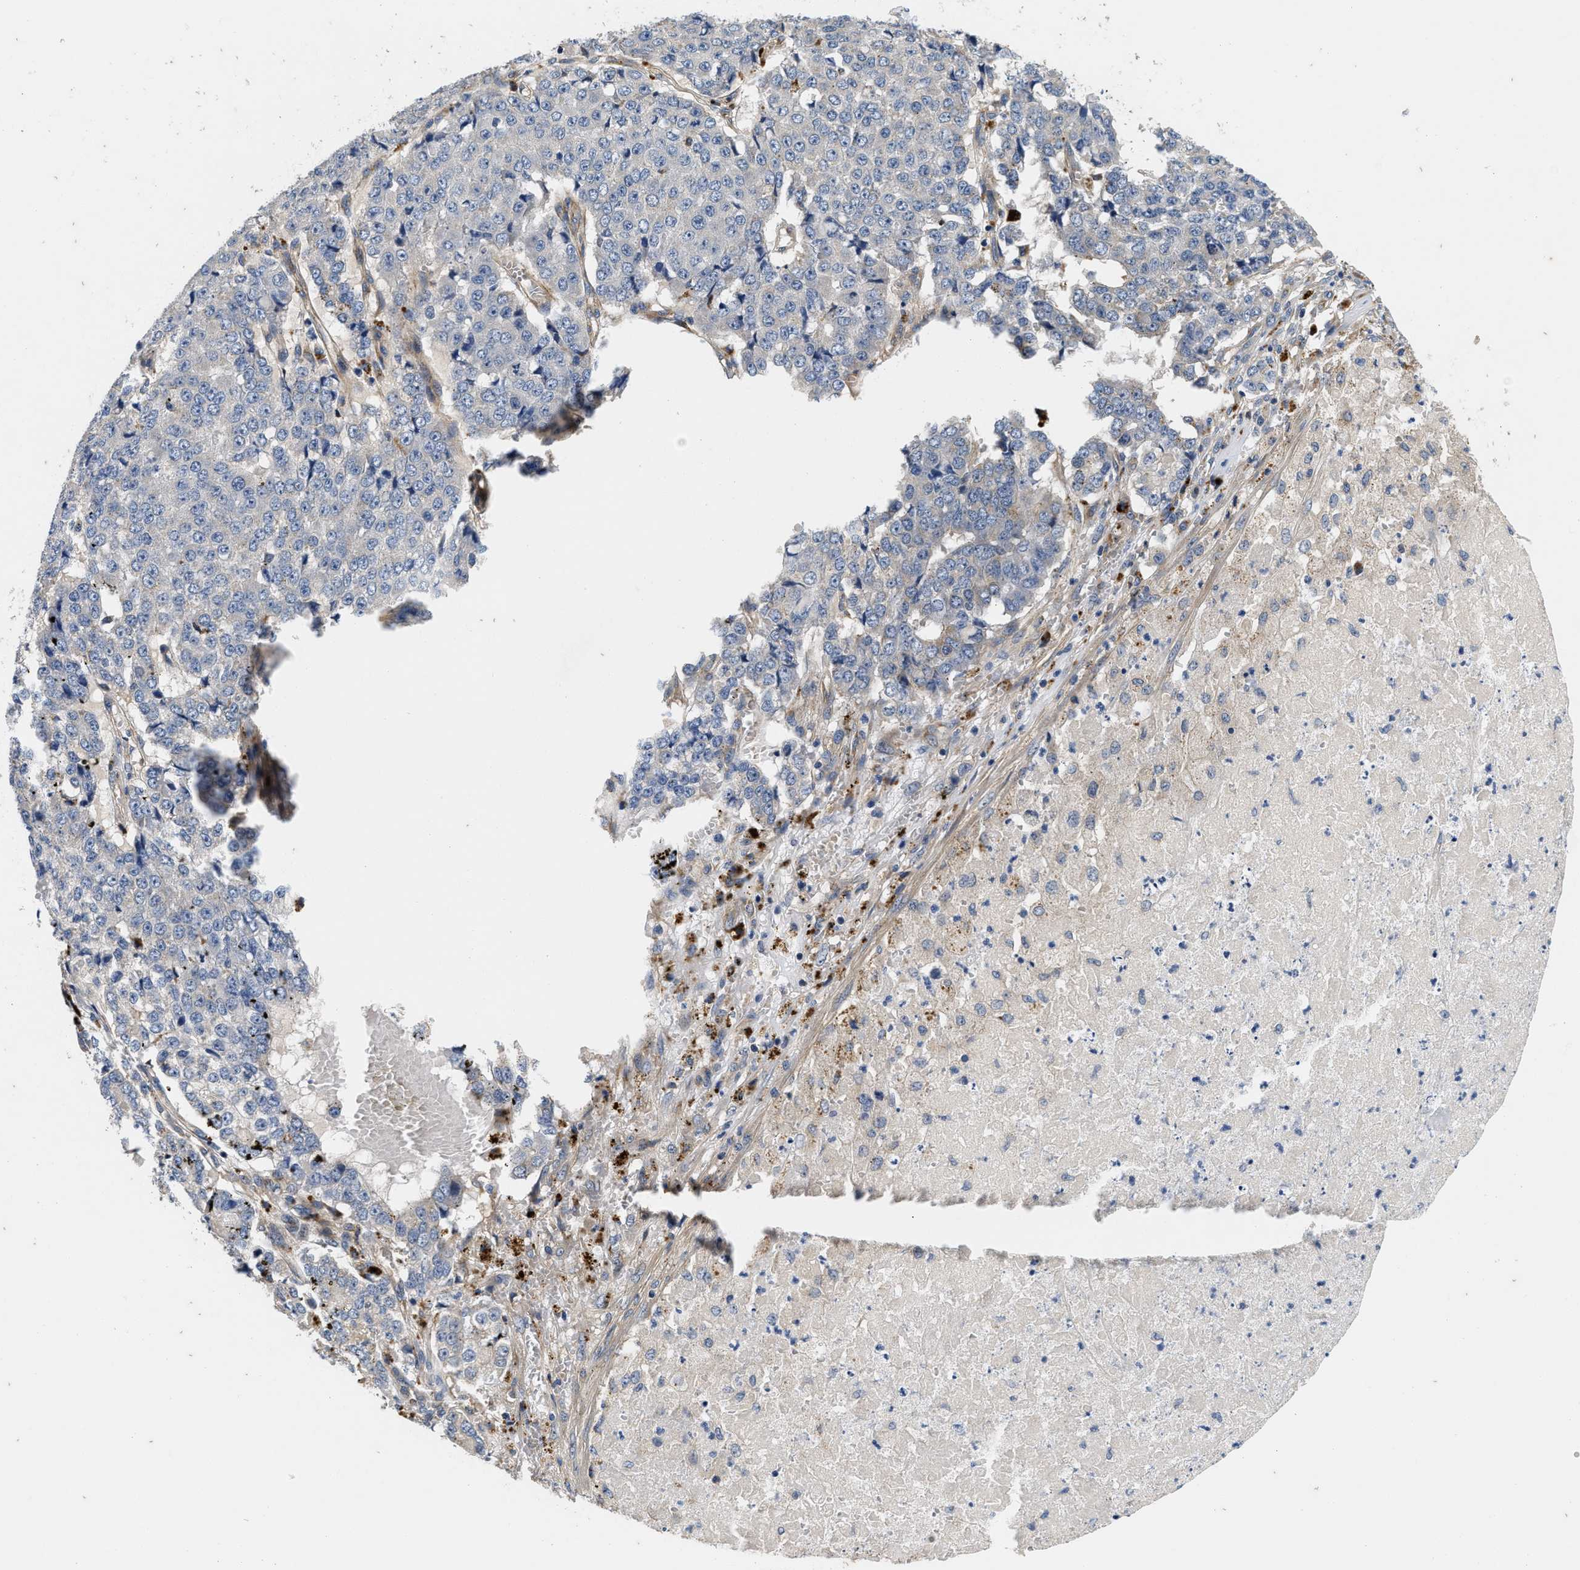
{"staining": {"intensity": "weak", "quantity": "<25%", "location": "cytoplasmic/membranous"}, "tissue": "pancreatic cancer", "cell_type": "Tumor cells", "image_type": "cancer", "snomed": [{"axis": "morphology", "description": "Adenocarcinoma, NOS"}, {"axis": "topography", "description": "Pancreas"}], "caption": "Pancreatic cancer (adenocarcinoma) was stained to show a protein in brown. There is no significant expression in tumor cells.", "gene": "NME6", "patient": {"sex": "male", "age": 50}}